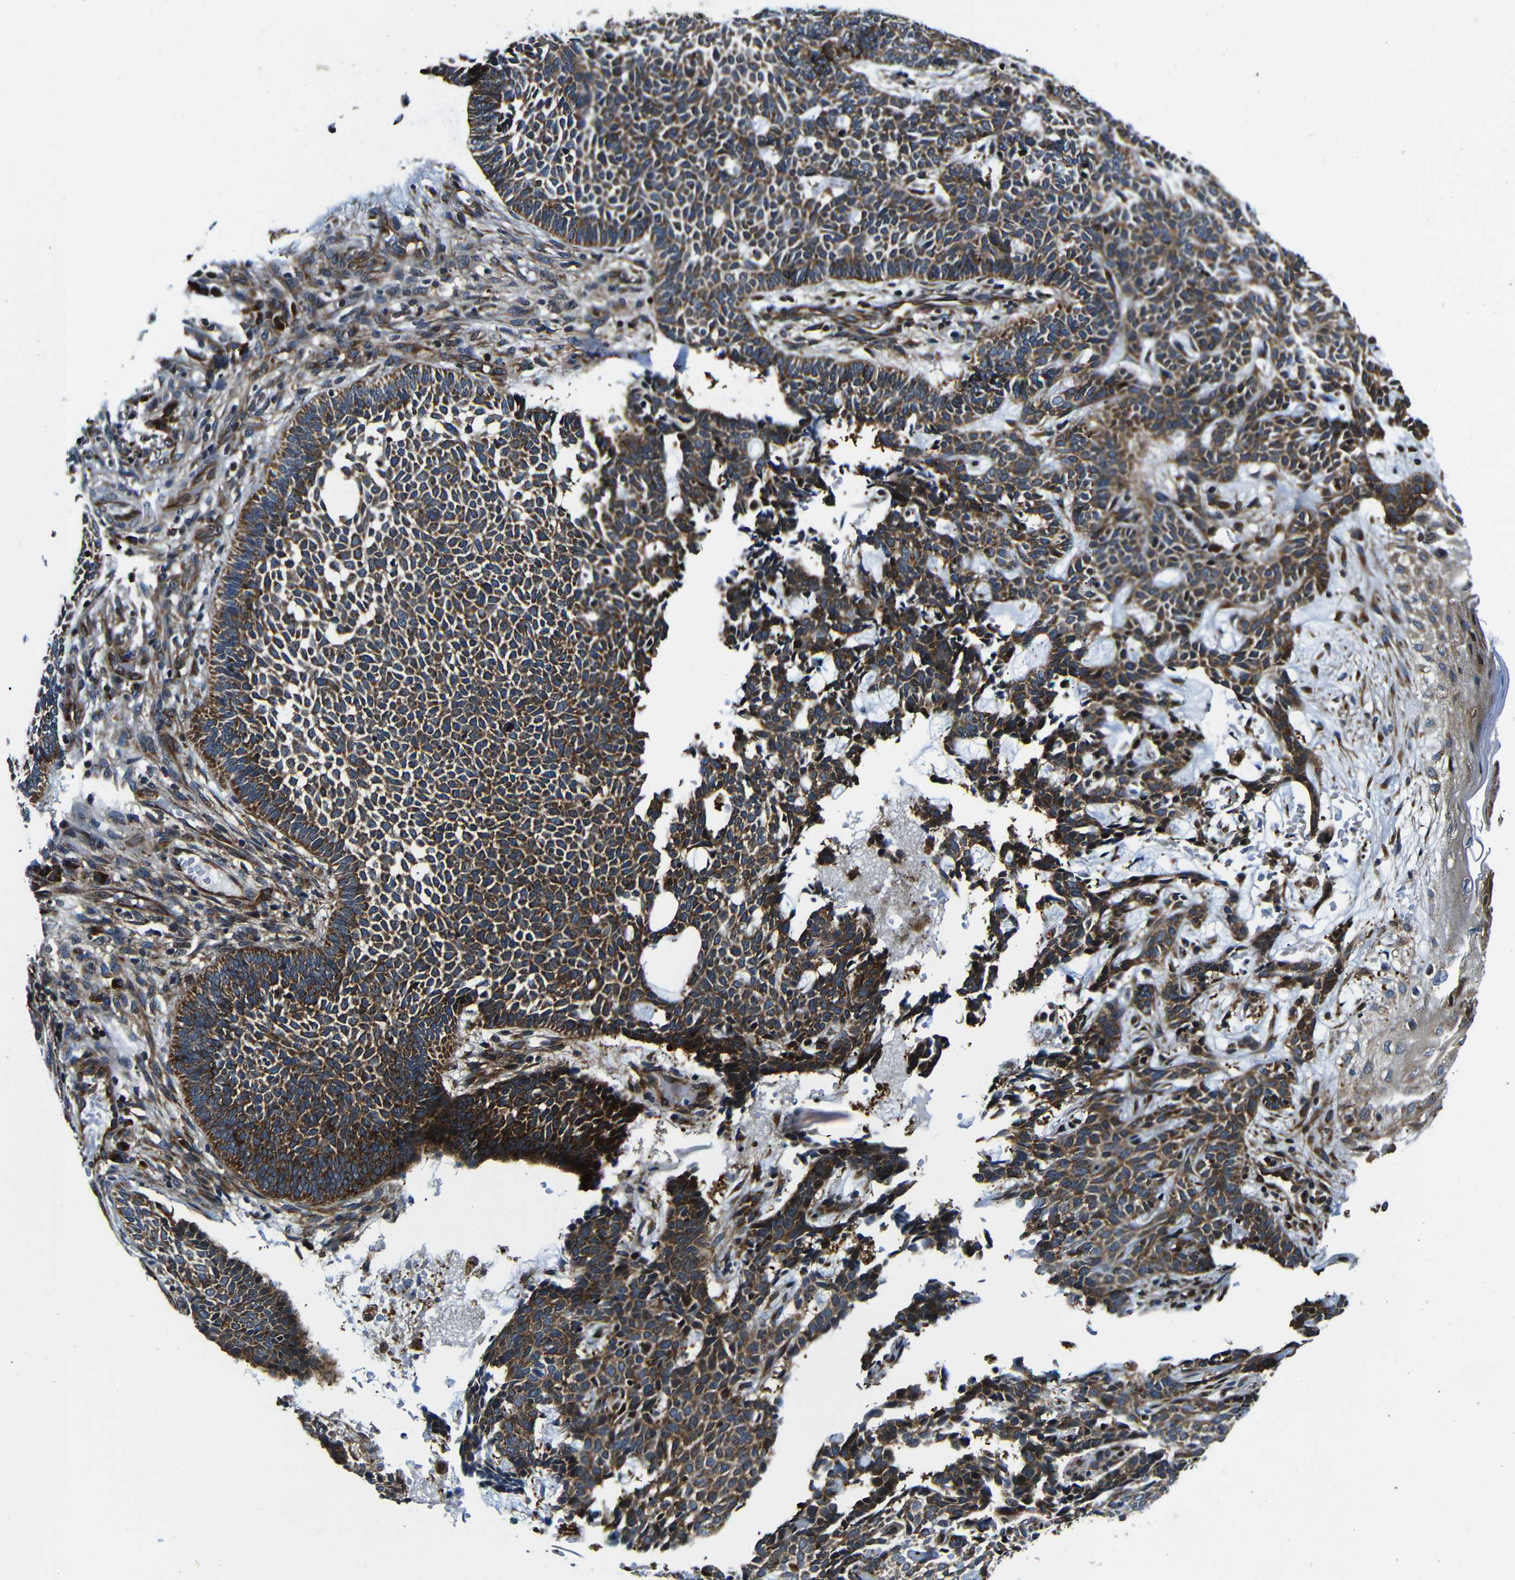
{"staining": {"intensity": "moderate", "quantity": ">75%", "location": "cytoplasmic/membranous"}, "tissue": "skin cancer", "cell_type": "Tumor cells", "image_type": "cancer", "snomed": [{"axis": "morphology", "description": "Basal cell carcinoma"}, {"axis": "topography", "description": "Skin"}], "caption": "Brown immunohistochemical staining in skin basal cell carcinoma exhibits moderate cytoplasmic/membranous expression in approximately >75% of tumor cells.", "gene": "ABCE1", "patient": {"sex": "male", "age": 87}}